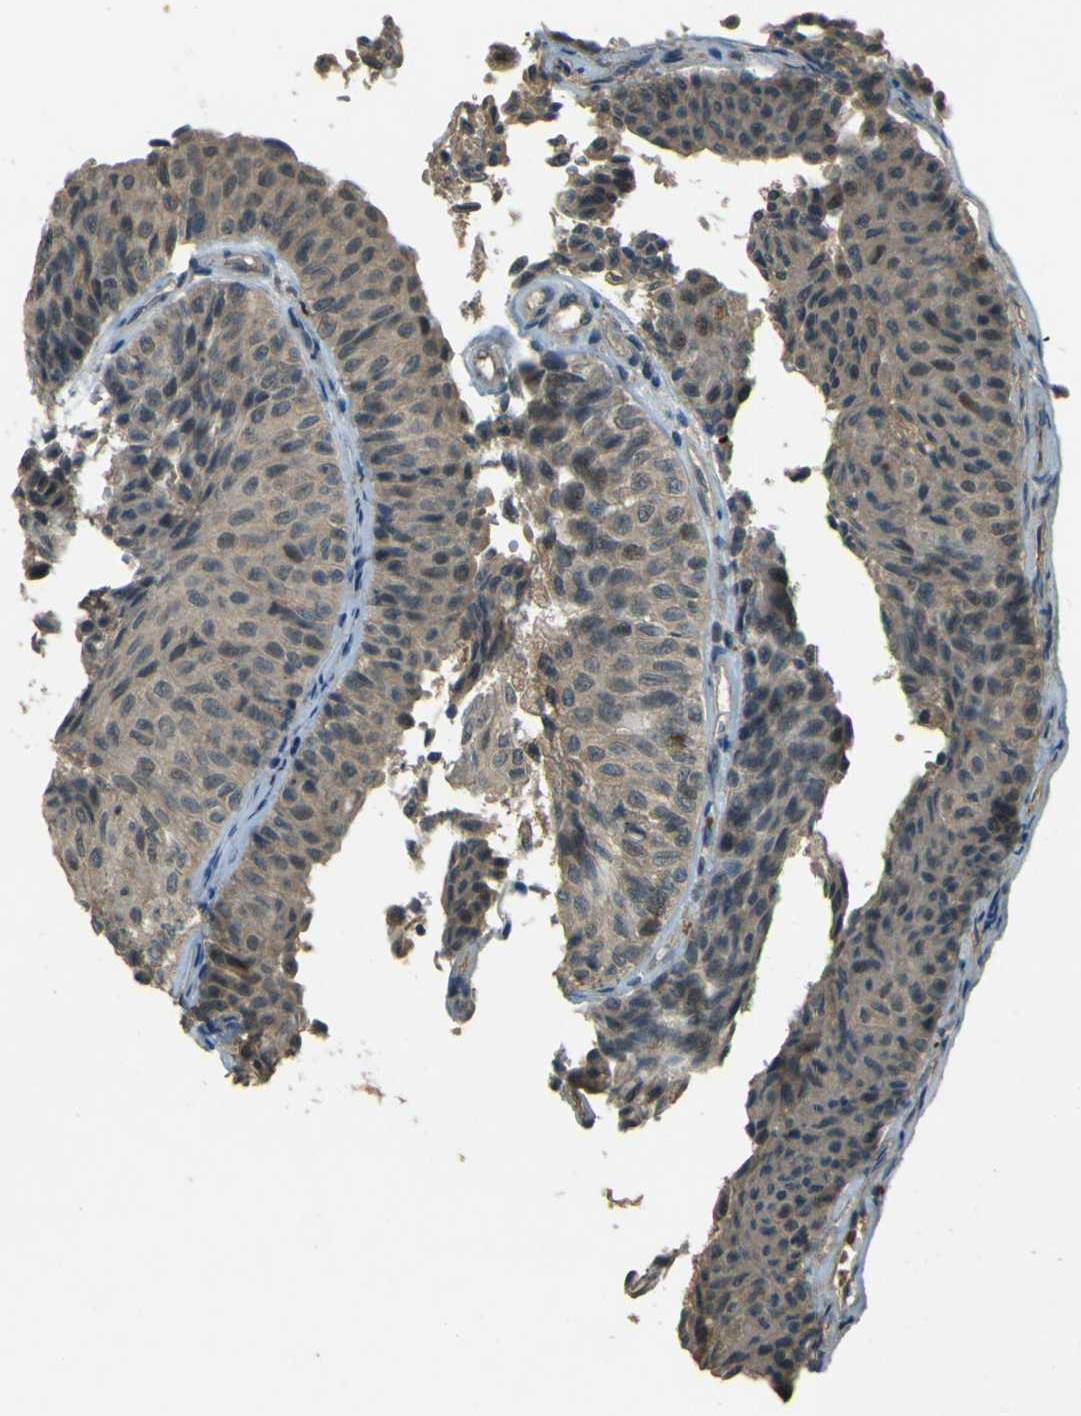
{"staining": {"intensity": "weak", "quantity": ">75%", "location": "cytoplasmic/membranous"}, "tissue": "urothelial cancer", "cell_type": "Tumor cells", "image_type": "cancer", "snomed": [{"axis": "morphology", "description": "Urothelial carcinoma, Low grade"}, {"axis": "topography", "description": "Urinary bladder"}], "caption": "Approximately >75% of tumor cells in human low-grade urothelial carcinoma display weak cytoplasmic/membranous protein positivity as visualized by brown immunohistochemical staining.", "gene": "MPDZ", "patient": {"sex": "male", "age": 78}}